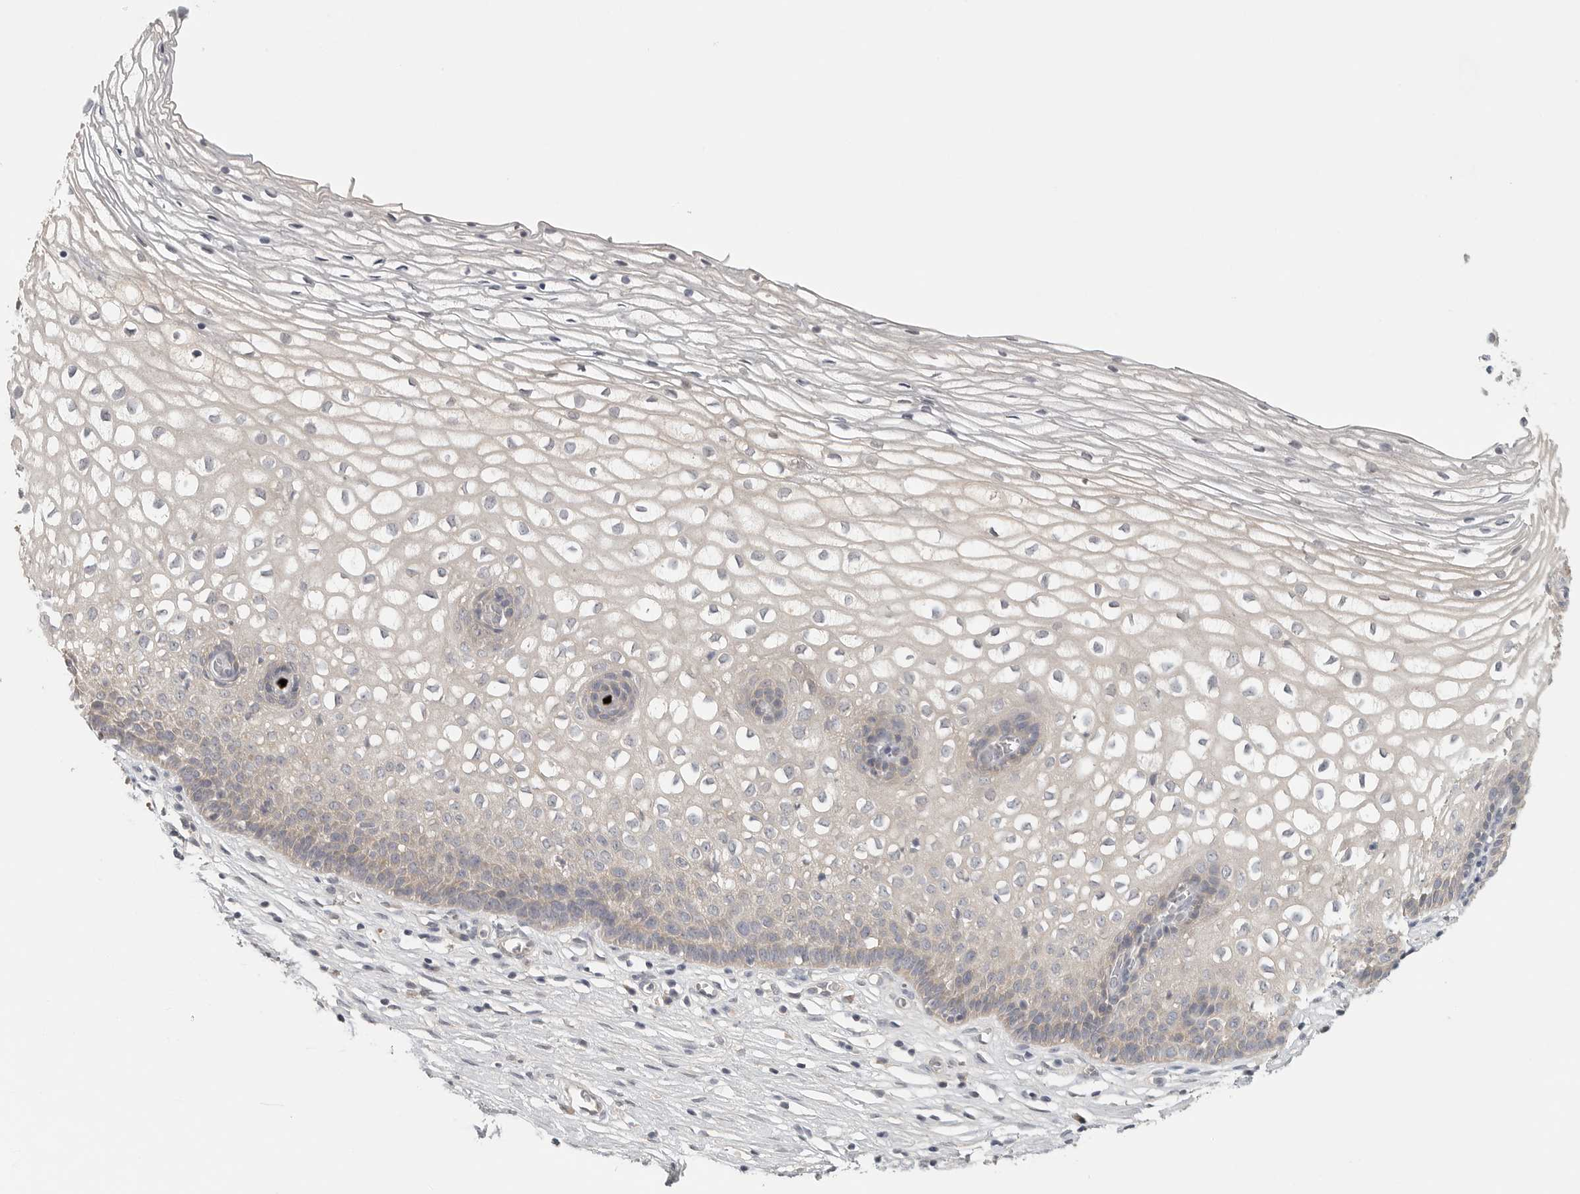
{"staining": {"intensity": "negative", "quantity": "none", "location": "none"}, "tissue": "cervix", "cell_type": "Glandular cells", "image_type": "normal", "snomed": [{"axis": "morphology", "description": "Normal tissue, NOS"}, {"axis": "topography", "description": "Cervix"}], "caption": "IHC histopathology image of normal human cervix stained for a protein (brown), which demonstrates no staining in glandular cells. Brightfield microscopy of immunohistochemistry (IHC) stained with DAB (3,3'-diaminobenzidine) (brown) and hematoxylin (blue), captured at high magnification.", "gene": "HDAC6", "patient": {"sex": "female", "age": 27}}